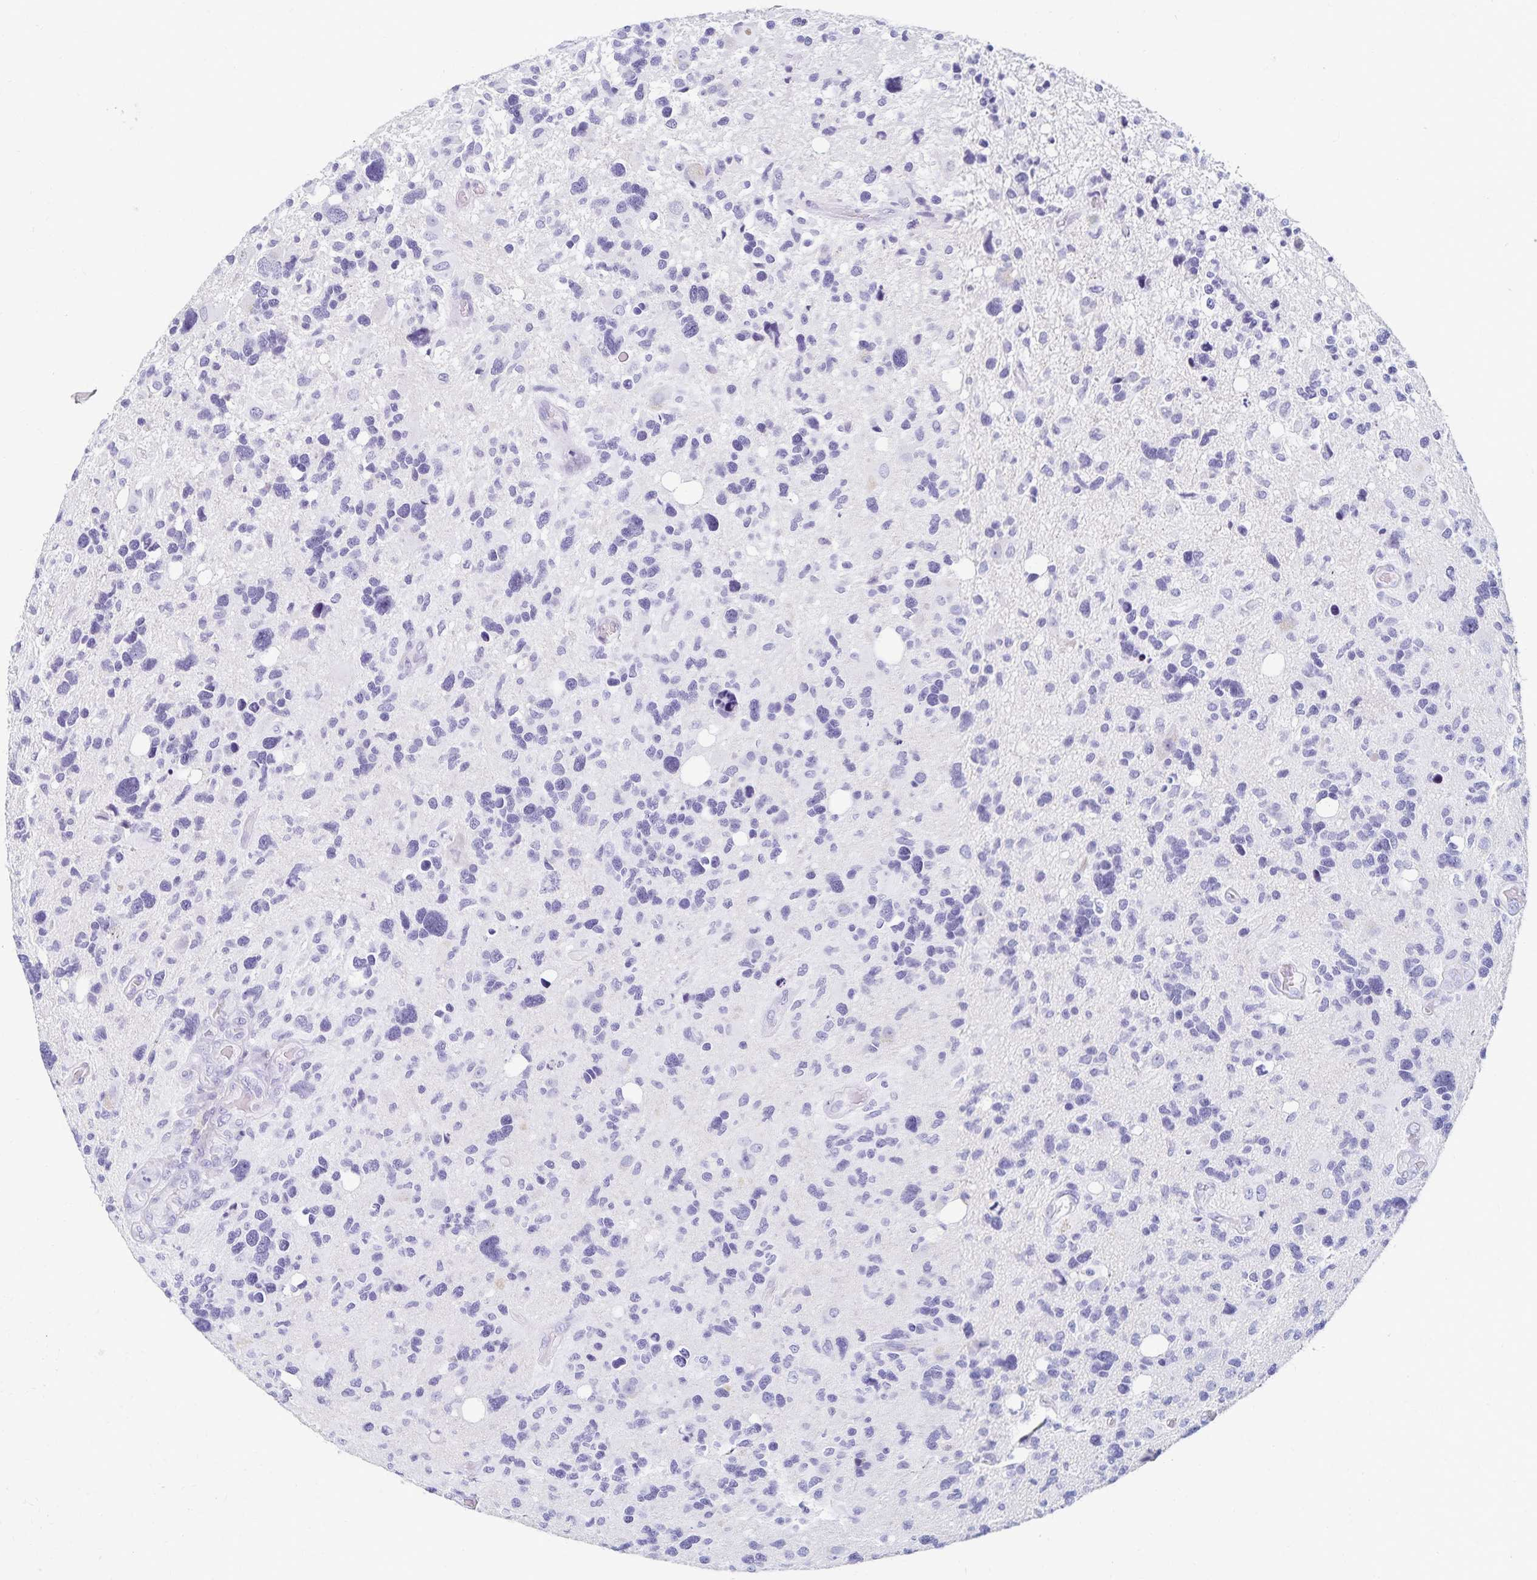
{"staining": {"intensity": "negative", "quantity": "none", "location": "none"}, "tissue": "glioma", "cell_type": "Tumor cells", "image_type": "cancer", "snomed": [{"axis": "morphology", "description": "Glioma, malignant, High grade"}, {"axis": "topography", "description": "Brain"}], "caption": "Histopathology image shows no significant protein positivity in tumor cells of malignant high-grade glioma.", "gene": "C2orf50", "patient": {"sex": "male", "age": 49}}